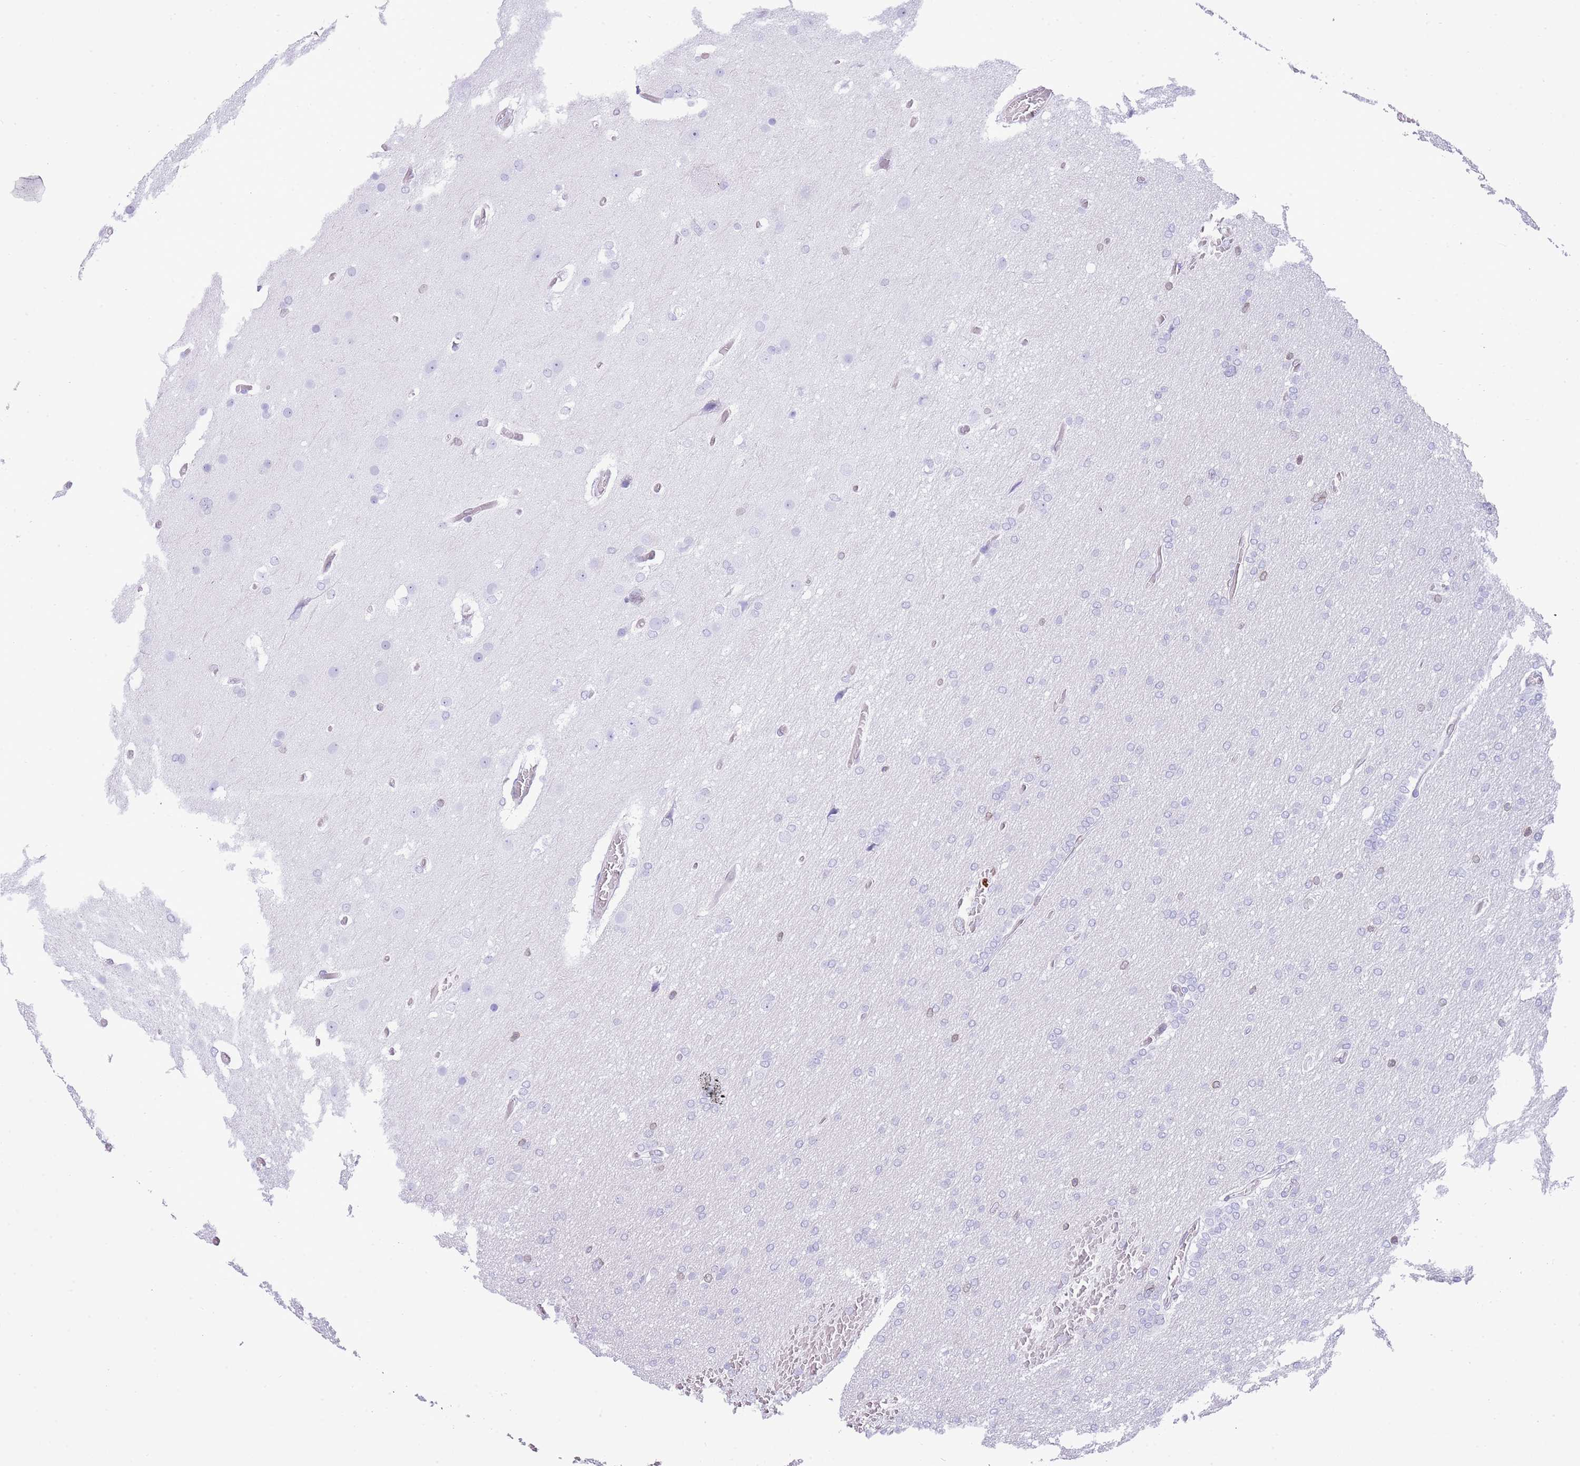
{"staining": {"intensity": "negative", "quantity": "none", "location": "none"}, "tissue": "glioma", "cell_type": "Tumor cells", "image_type": "cancer", "snomed": [{"axis": "morphology", "description": "Glioma, malignant, High grade"}, {"axis": "topography", "description": "Cerebral cortex"}], "caption": "This photomicrograph is of glioma stained with IHC to label a protein in brown with the nuclei are counter-stained blue. There is no positivity in tumor cells.", "gene": "LBR", "patient": {"sex": "female", "age": 36}}